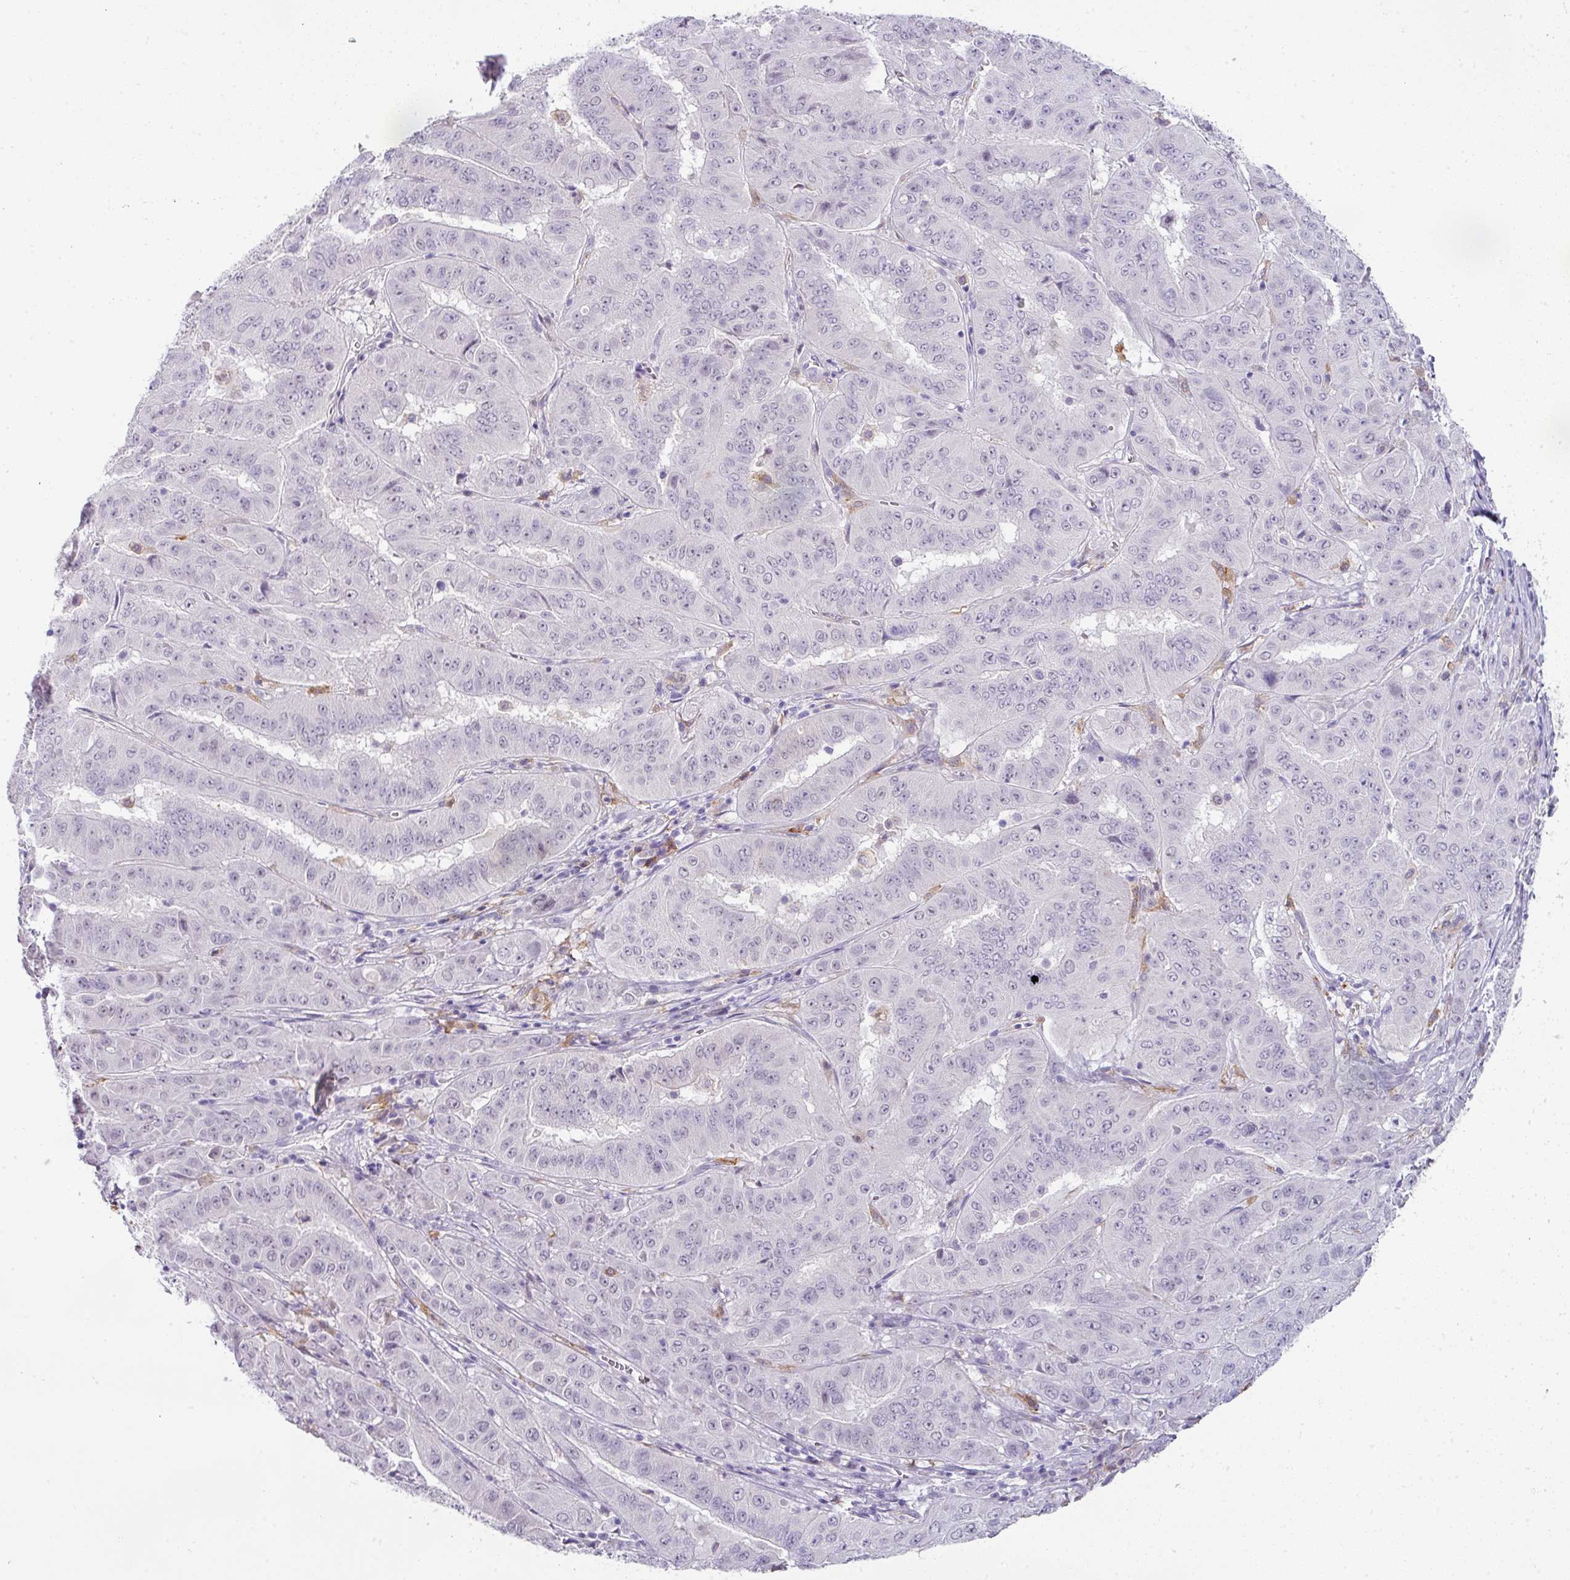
{"staining": {"intensity": "negative", "quantity": "none", "location": "none"}, "tissue": "pancreatic cancer", "cell_type": "Tumor cells", "image_type": "cancer", "snomed": [{"axis": "morphology", "description": "Adenocarcinoma, NOS"}, {"axis": "topography", "description": "Pancreas"}], "caption": "DAB immunohistochemical staining of human pancreatic cancer reveals no significant expression in tumor cells.", "gene": "FGF17", "patient": {"sex": "male", "age": 63}}